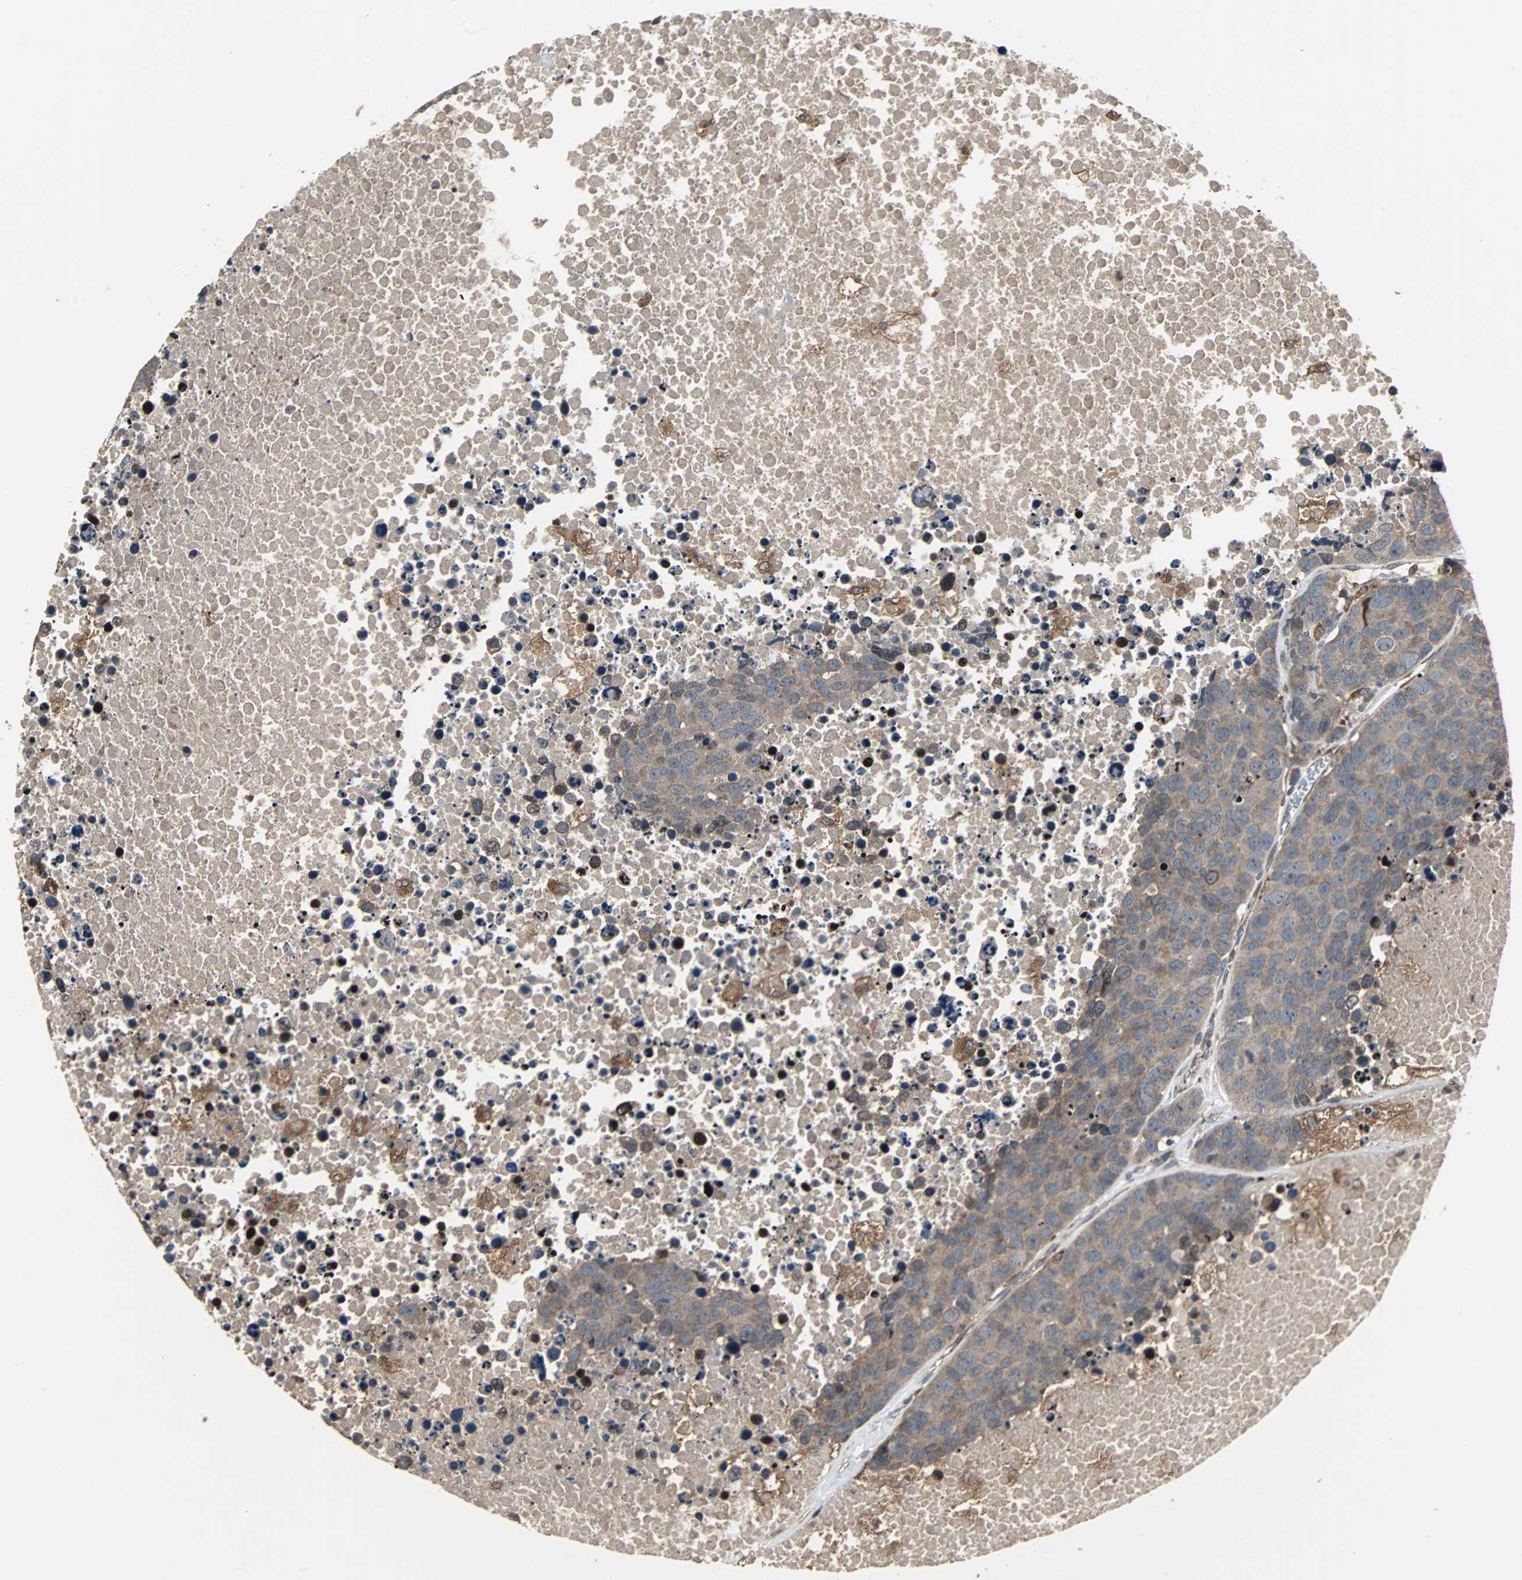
{"staining": {"intensity": "moderate", "quantity": ">75%", "location": "cytoplasmic/membranous"}, "tissue": "carcinoid", "cell_type": "Tumor cells", "image_type": "cancer", "snomed": [{"axis": "morphology", "description": "Carcinoid, malignant, NOS"}, {"axis": "topography", "description": "Lung"}], "caption": "Immunohistochemistry of carcinoid demonstrates medium levels of moderate cytoplasmic/membranous positivity in approximately >75% of tumor cells.", "gene": "RAB7A", "patient": {"sex": "male", "age": 60}}